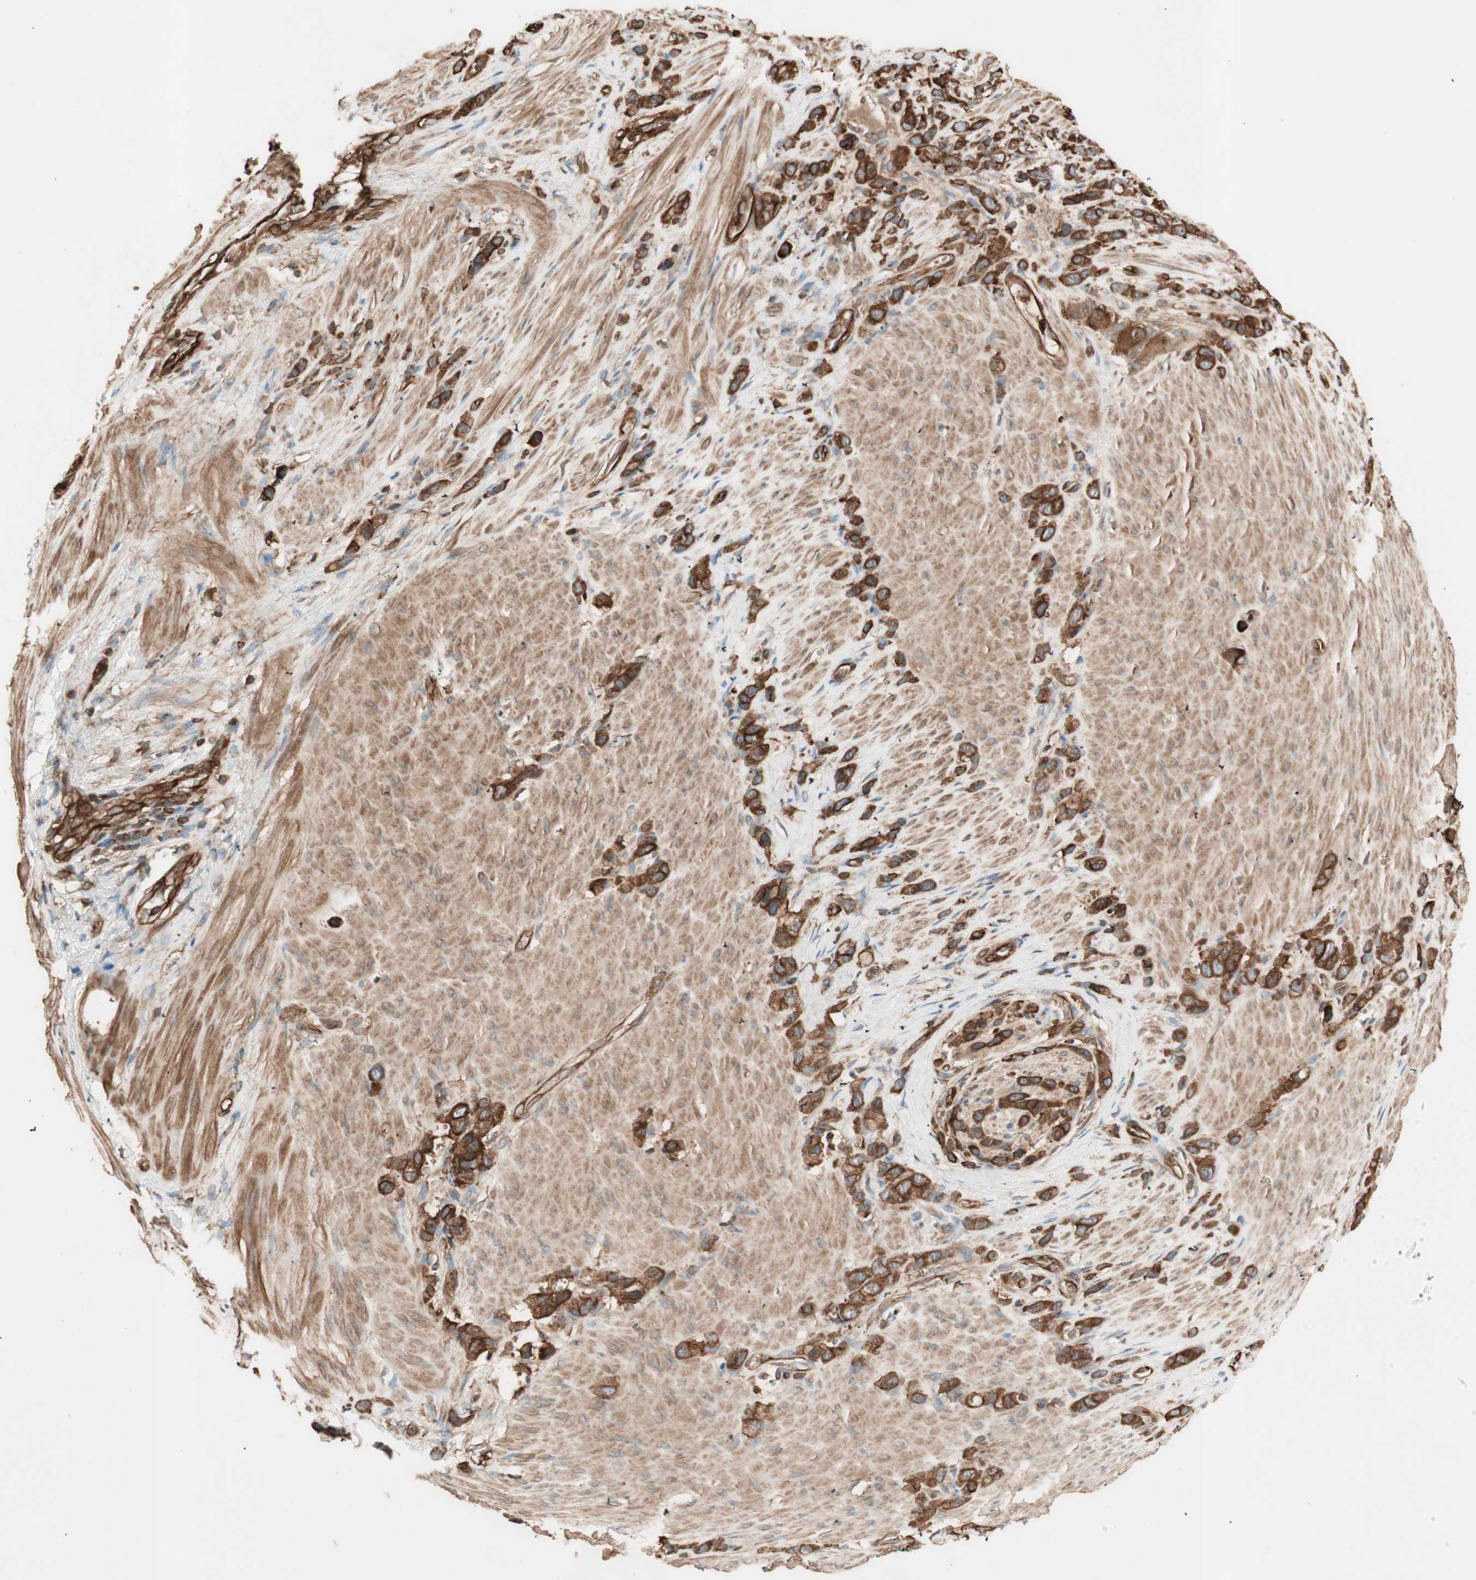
{"staining": {"intensity": "strong", "quantity": ">75%", "location": "cytoplasmic/membranous"}, "tissue": "stomach cancer", "cell_type": "Tumor cells", "image_type": "cancer", "snomed": [{"axis": "morphology", "description": "Normal tissue, NOS"}, {"axis": "morphology", "description": "Adenocarcinoma, NOS"}, {"axis": "morphology", "description": "Adenocarcinoma, High grade"}, {"axis": "topography", "description": "Stomach, upper"}, {"axis": "topography", "description": "Stomach"}], "caption": "This micrograph reveals stomach adenocarcinoma stained with immunohistochemistry to label a protein in brown. The cytoplasmic/membranous of tumor cells show strong positivity for the protein. Nuclei are counter-stained blue.", "gene": "TCP11L1", "patient": {"sex": "female", "age": 65}}